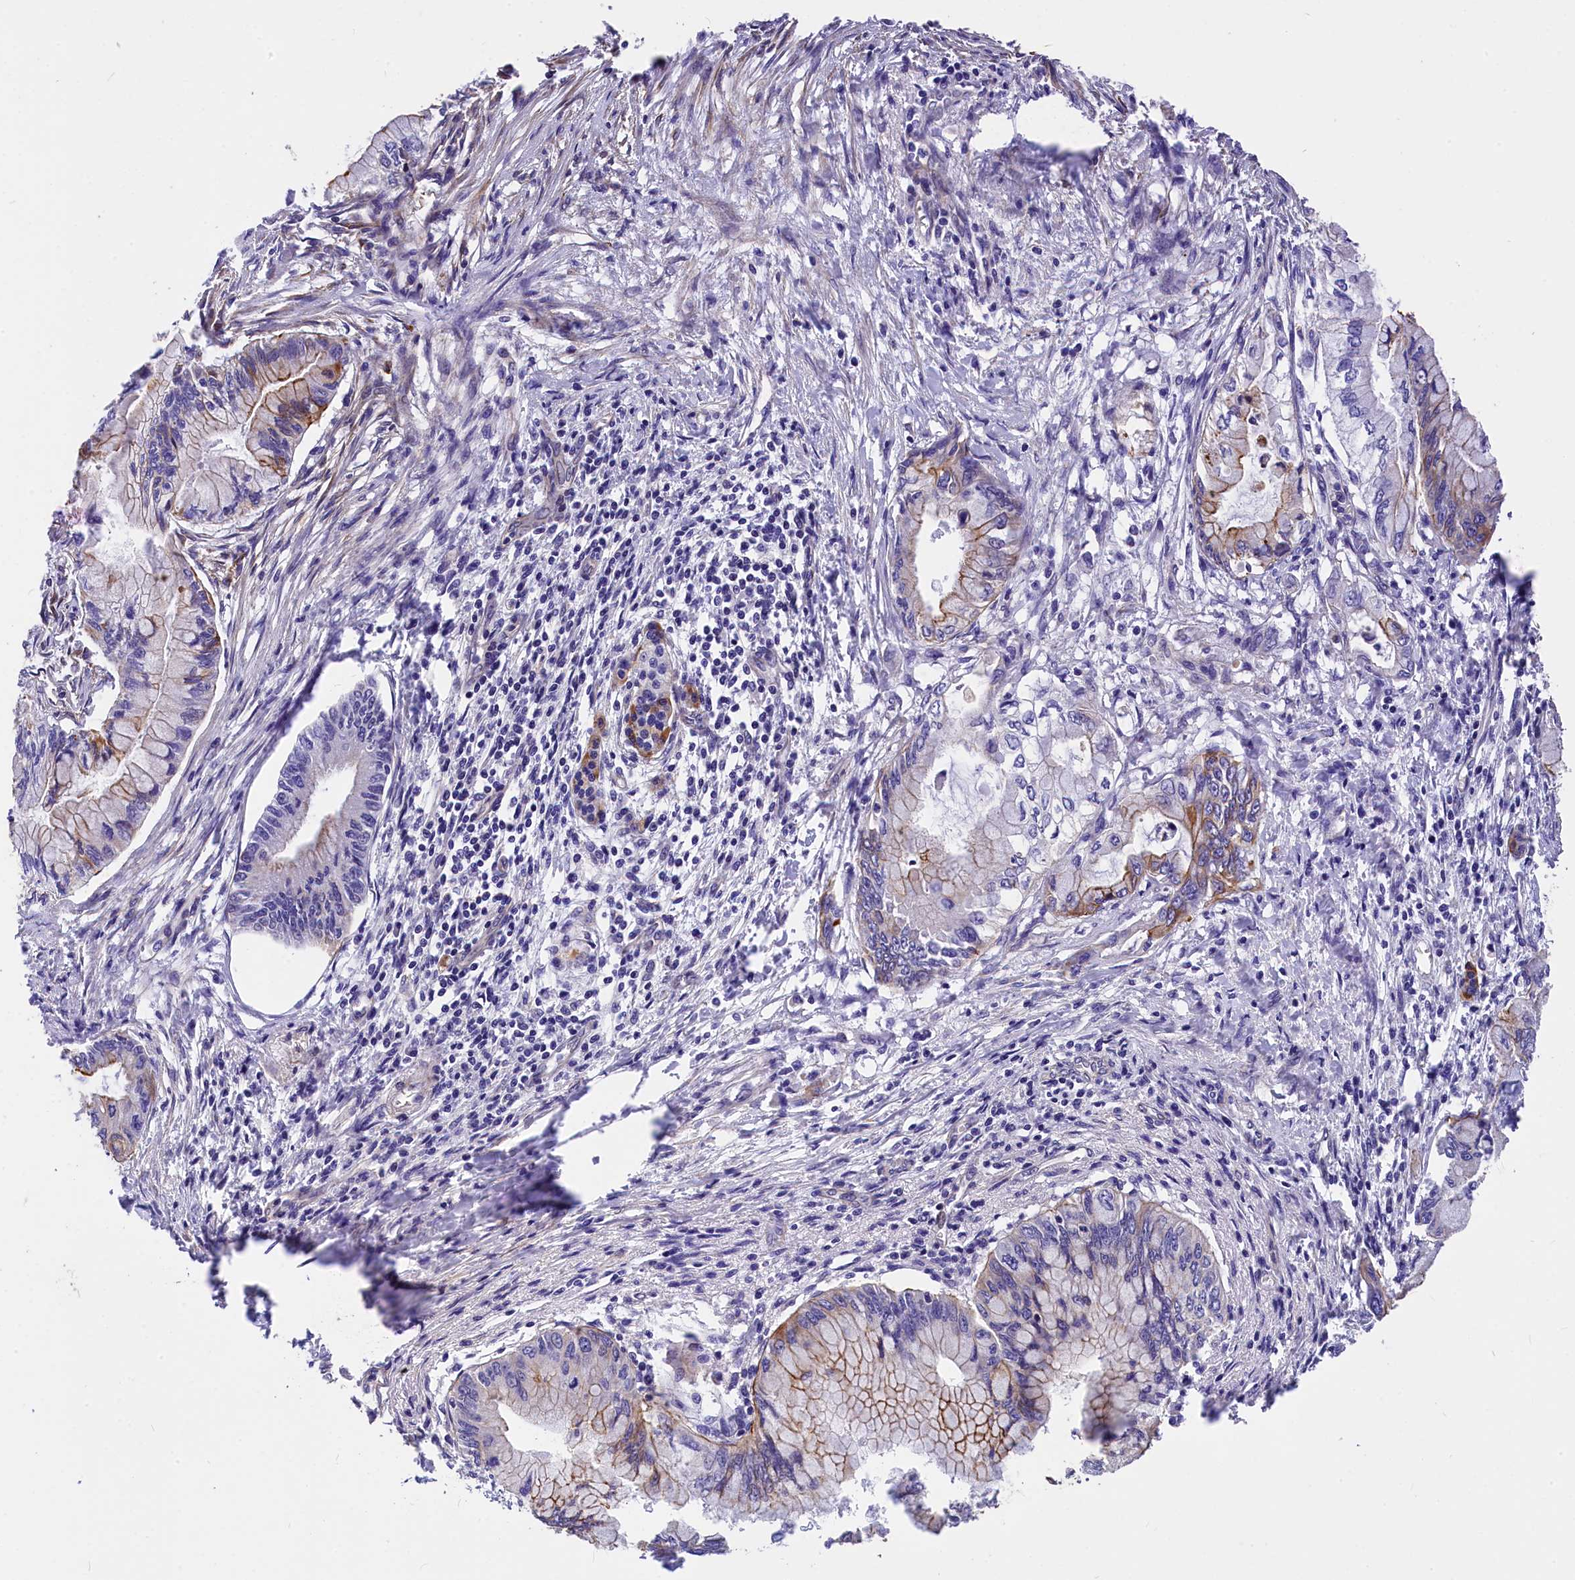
{"staining": {"intensity": "negative", "quantity": "none", "location": "none"}, "tissue": "pancreatic cancer", "cell_type": "Tumor cells", "image_type": "cancer", "snomed": [{"axis": "morphology", "description": "Adenocarcinoma, NOS"}, {"axis": "topography", "description": "Pancreas"}], "caption": "A histopathology image of adenocarcinoma (pancreatic) stained for a protein reveals no brown staining in tumor cells. (Brightfield microscopy of DAB (3,3'-diaminobenzidine) immunohistochemistry at high magnification).", "gene": "MED20", "patient": {"sex": "male", "age": 48}}